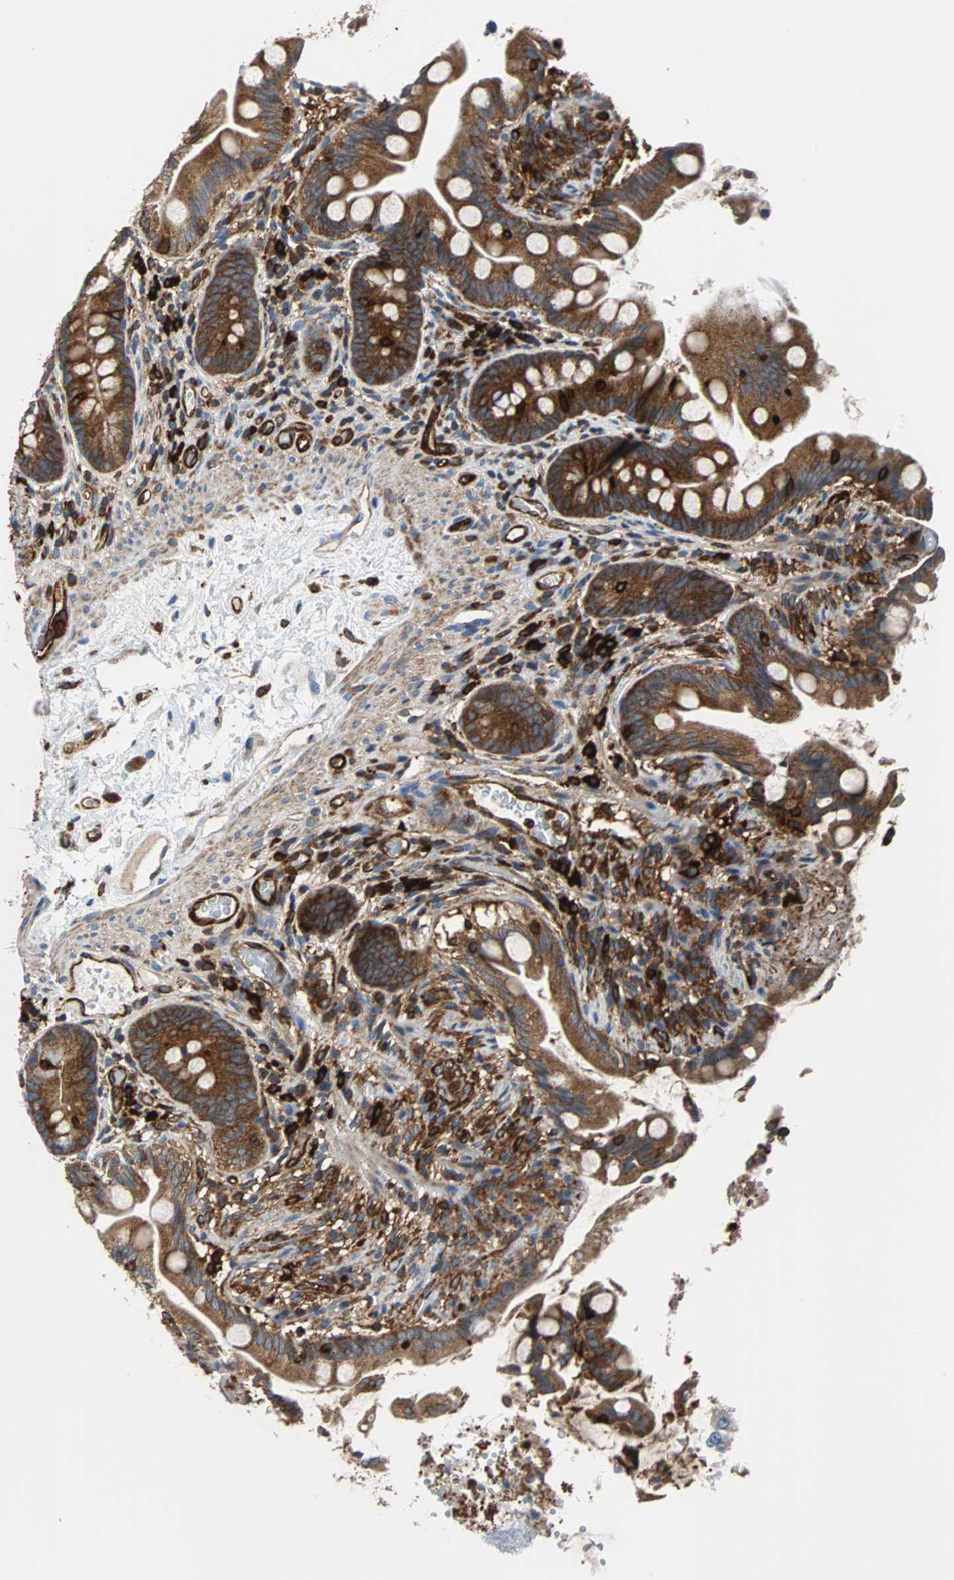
{"staining": {"intensity": "moderate", "quantity": ">75%", "location": "cytoplasmic/membranous"}, "tissue": "small intestine", "cell_type": "Glandular cells", "image_type": "normal", "snomed": [{"axis": "morphology", "description": "Normal tissue, NOS"}, {"axis": "topography", "description": "Small intestine"}], "caption": "The immunohistochemical stain shows moderate cytoplasmic/membranous expression in glandular cells of unremarkable small intestine. Immunohistochemistry stains the protein of interest in brown and the nuclei are stained blue.", "gene": "PLCG2", "patient": {"sex": "female", "age": 56}}